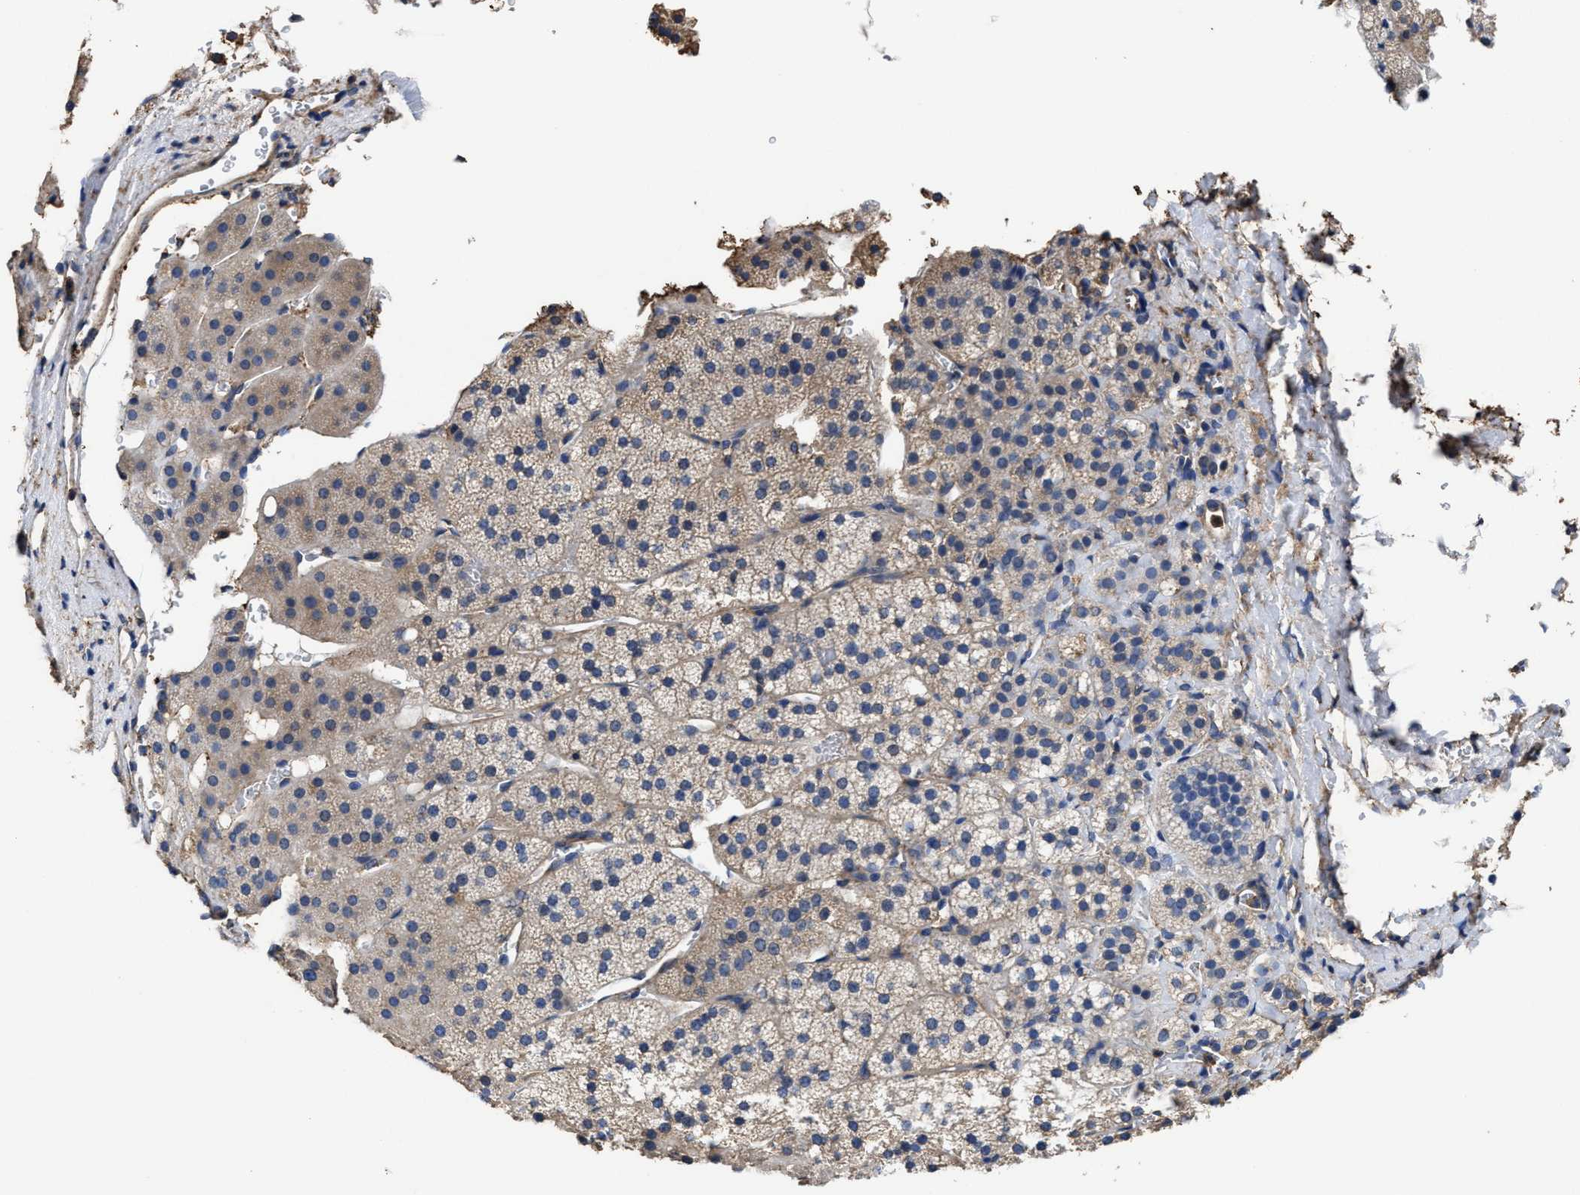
{"staining": {"intensity": "moderate", "quantity": ">75%", "location": "cytoplasmic/membranous"}, "tissue": "adrenal gland", "cell_type": "Glandular cells", "image_type": "normal", "snomed": [{"axis": "morphology", "description": "Normal tissue, NOS"}, {"axis": "topography", "description": "Adrenal gland"}], "caption": "Adrenal gland stained for a protein shows moderate cytoplasmic/membranous positivity in glandular cells. The staining was performed using DAB to visualize the protein expression in brown, while the nuclei were stained in blue with hematoxylin (Magnification: 20x).", "gene": "SFXN4", "patient": {"sex": "female", "age": 44}}